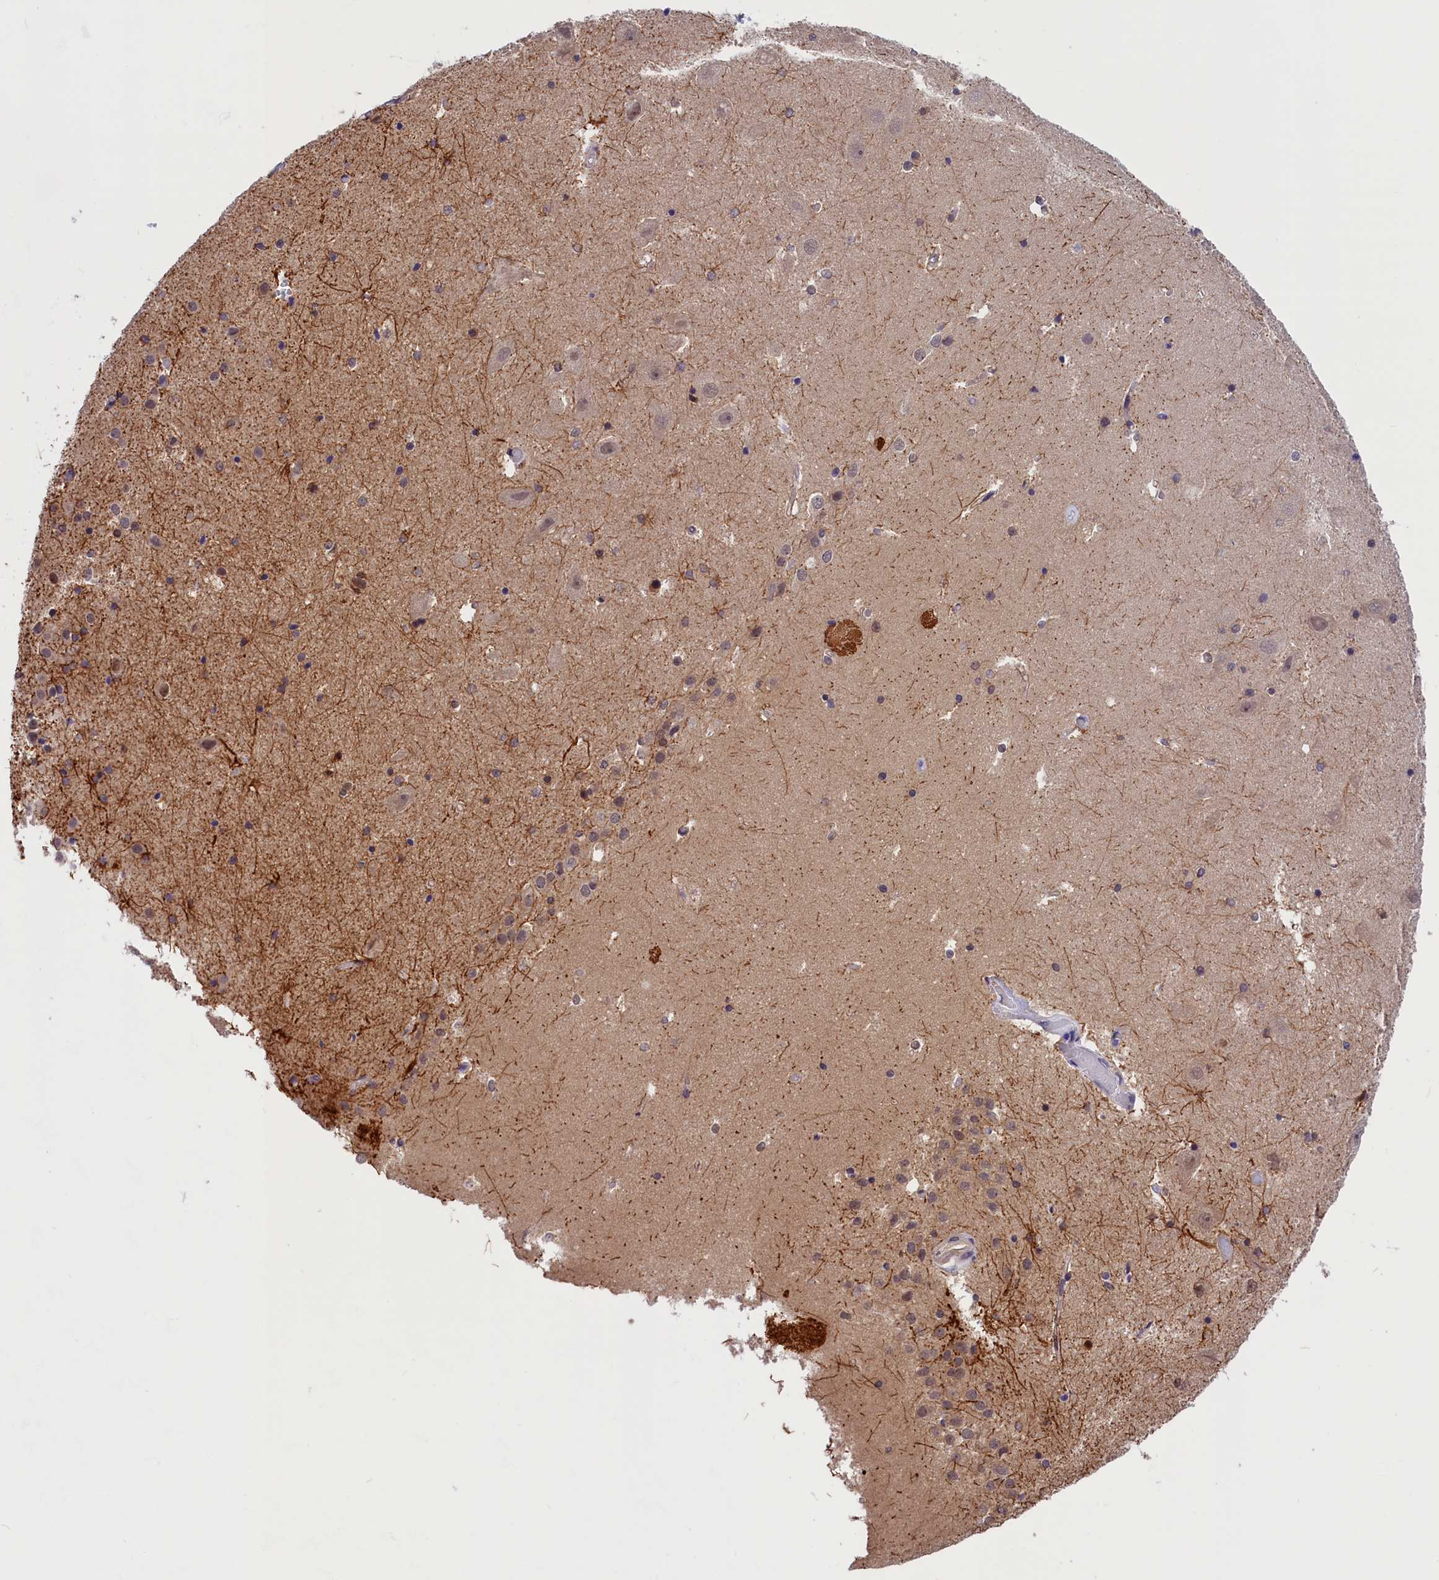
{"staining": {"intensity": "moderate", "quantity": "<25%", "location": "cytoplasmic/membranous"}, "tissue": "hippocampus", "cell_type": "Glial cells", "image_type": "normal", "snomed": [{"axis": "morphology", "description": "Normal tissue, NOS"}, {"axis": "topography", "description": "Hippocampus"}], "caption": "A micrograph showing moderate cytoplasmic/membranous expression in approximately <25% of glial cells in normal hippocampus, as visualized by brown immunohistochemical staining.", "gene": "TBCB", "patient": {"sex": "female", "age": 52}}